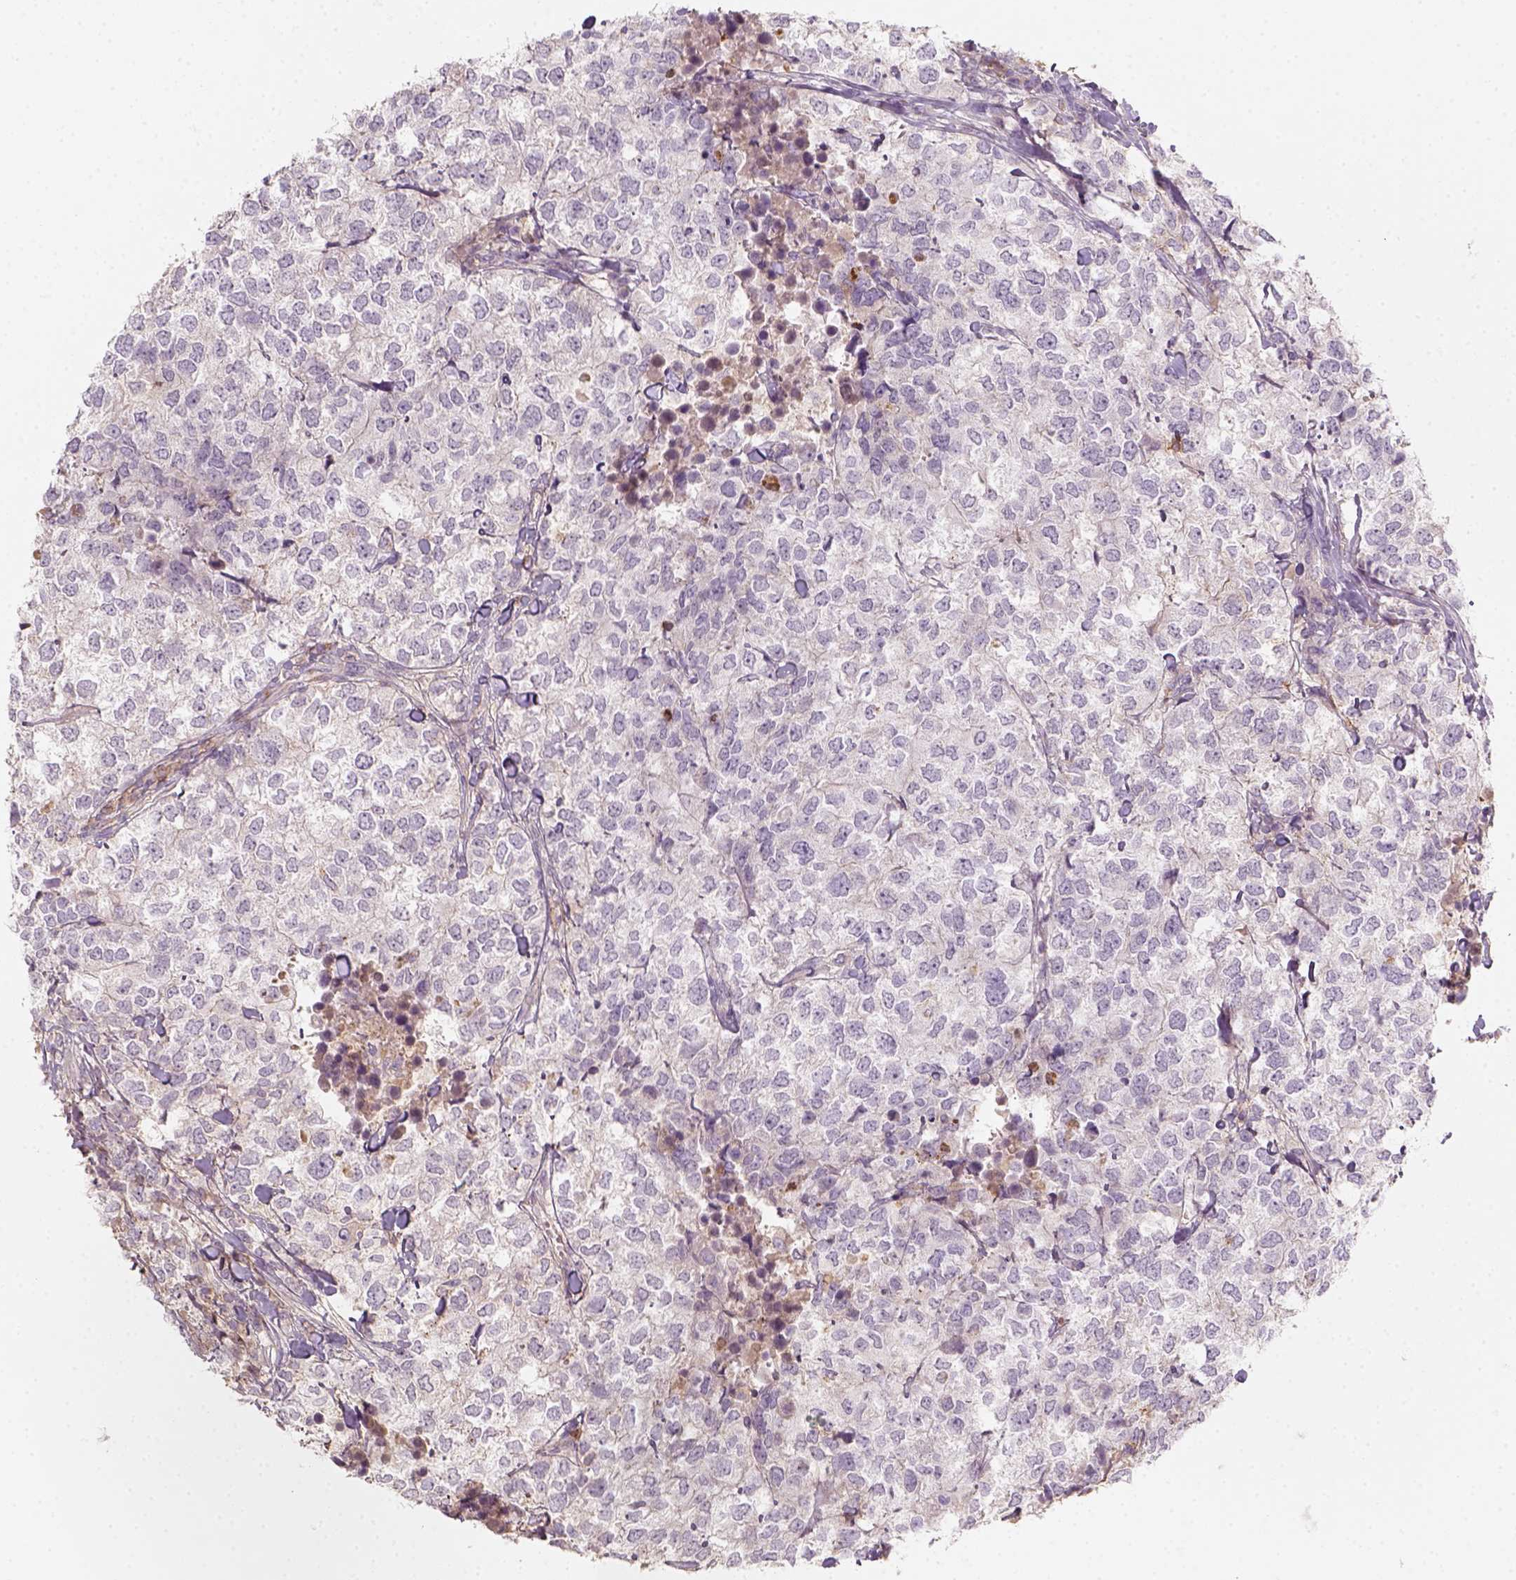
{"staining": {"intensity": "weak", "quantity": "<25%", "location": "cytoplasmic/membranous"}, "tissue": "breast cancer", "cell_type": "Tumor cells", "image_type": "cancer", "snomed": [{"axis": "morphology", "description": "Duct carcinoma"}, {"axis": "topography", "description": "Breast"}], "caption": "An immunohistochemistry image of breast invasive ductal carcinoma is shown. There is no staining in tumor cells of breast invasive ductal carcinoma.", "gene": "AQP9", "patient": {"sex": "female", "age": 30}}